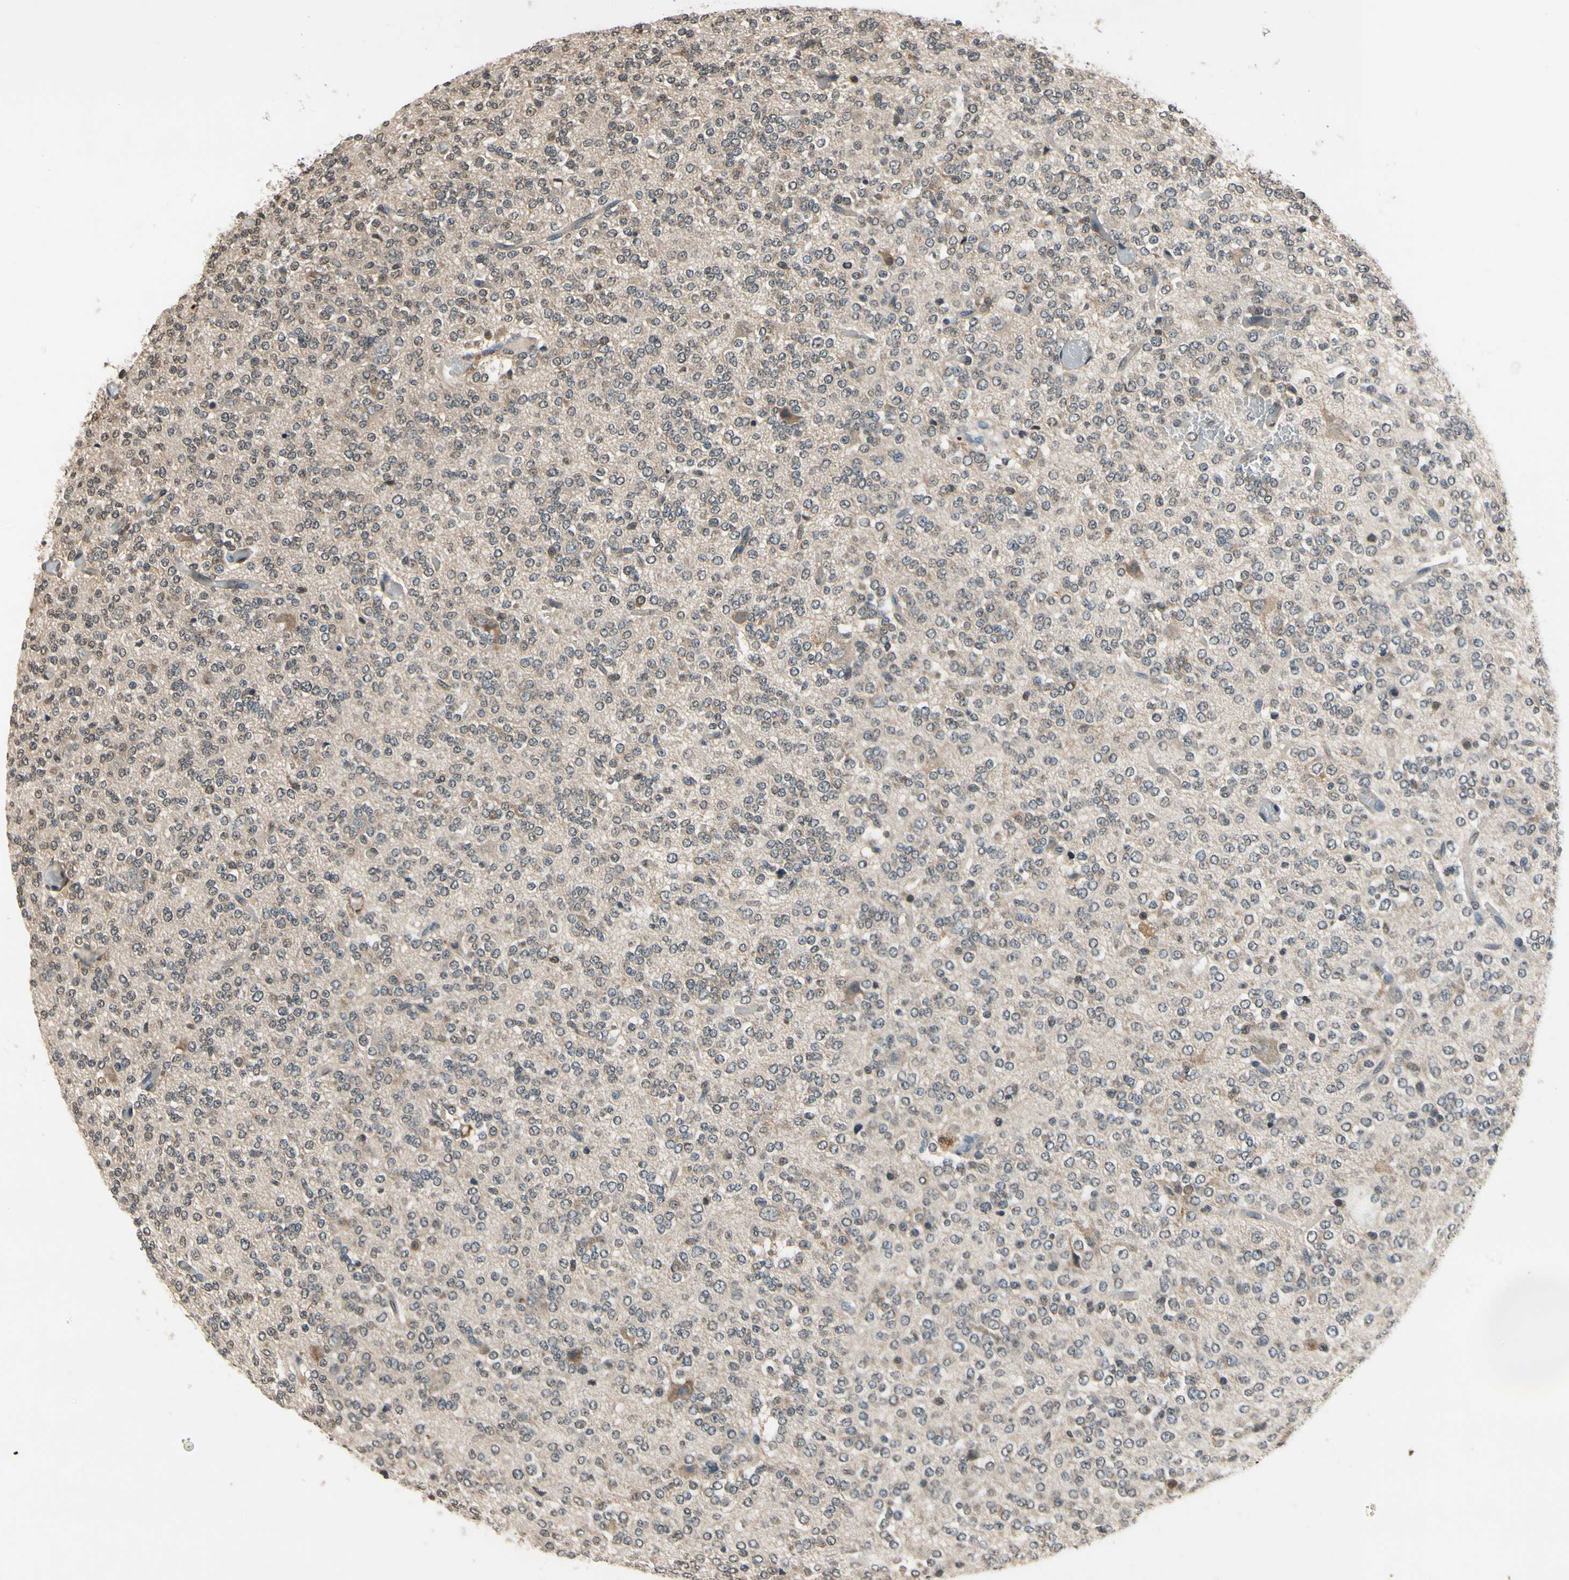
{"staining": {"intensity": "weak", "quantity": "<25%", "location": "cytoplasmic/membranous"}, "tissue": "glioma", "cell_type": "Tumor cells", "image_type": "cancer", "snomed": [{"axis": "morphology", "description": "Glioma, malignant, Low grade"}, {"axis": "topography", "description": "Brain"}], "caption": "IHC of human glioma demonstrates no staining in tumor cells. (Stains: DAB IHC with hematoxylin counter stain, Microscopy: brightfield microscopy at high magnification).", "gene": "GCLC", "patient": {"sex": "male", "age": 38}}